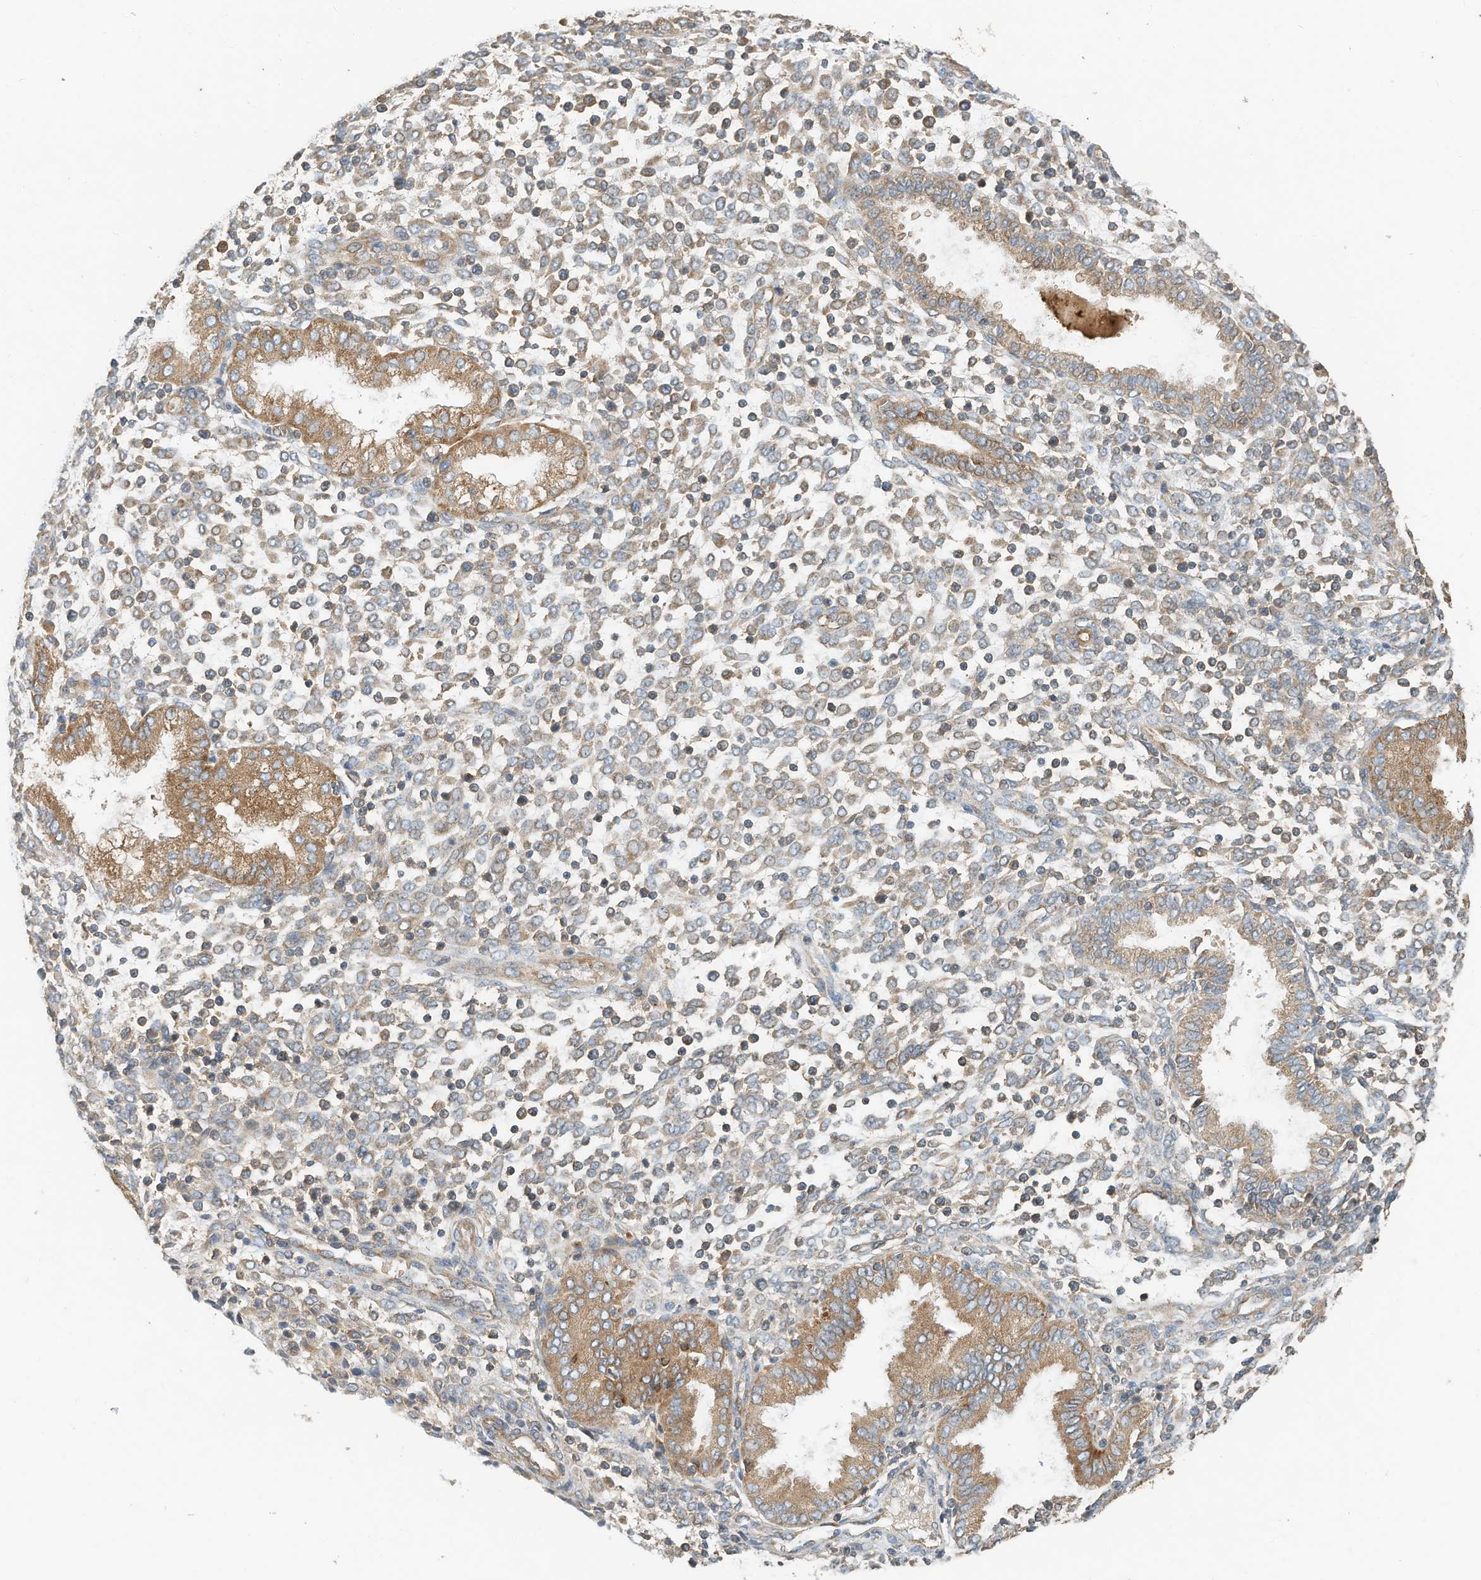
{"staining": {"intensity": "moderate", "quantity": "25%-75%", "location": "cytoplasmic/membranous"}, "tissue": "endometrium", "cell_type": "Cells in endometrial stroma", "image_type": "normal", "snomed": [{"axis": "morphology", "description": "Normal tissue, NOS"}, {"axis": "topography", "description": "Endometrium"}], "caption": "A histopathology image showing moderate cytoplasmic/membranous staining in about 25%-75% of cells in endometrial stroma in benign endometrium, as visualized by brown immunohistochemical staining.", "gene": "CPAMD8", "patient": {"sex": "female", "age": 53}}